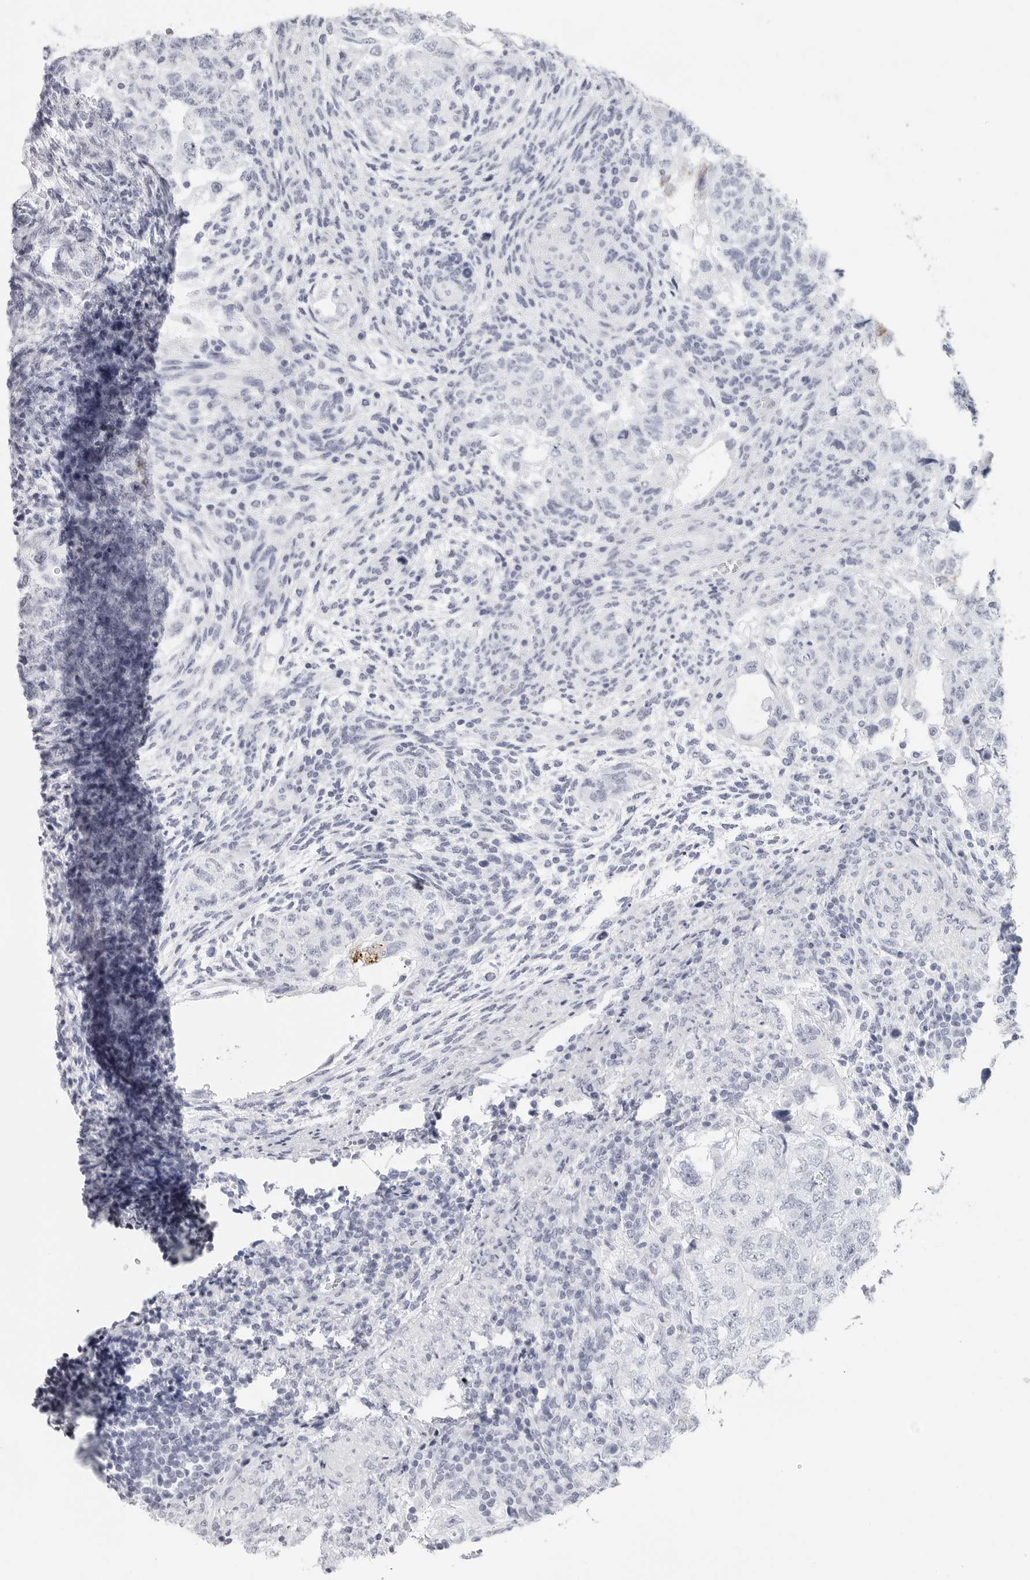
{"staining": {"intensity": "negative", "quantity": "none", "location": "none"}, "tissue": "testis cancer", "cell_type": "Tumor cells", "image_type": "cancer", "snomed": [{"axis": "morphology", "description": "Normal tissue, NOS"}, {"axis": "morphology", "description": "Carcinoma, Embryonal, NOS"}, {"axis": "topography", "description": "Testis"}], "caption": "A high-resolution photomicrograph shows immunohistochemistry staining of testis embryonal carcinoma, which shows no significant staining in tumor cells. Nuclei are stained in blue.", "gene": "CST2", "patient": {"sex": "male", "age": 36}}